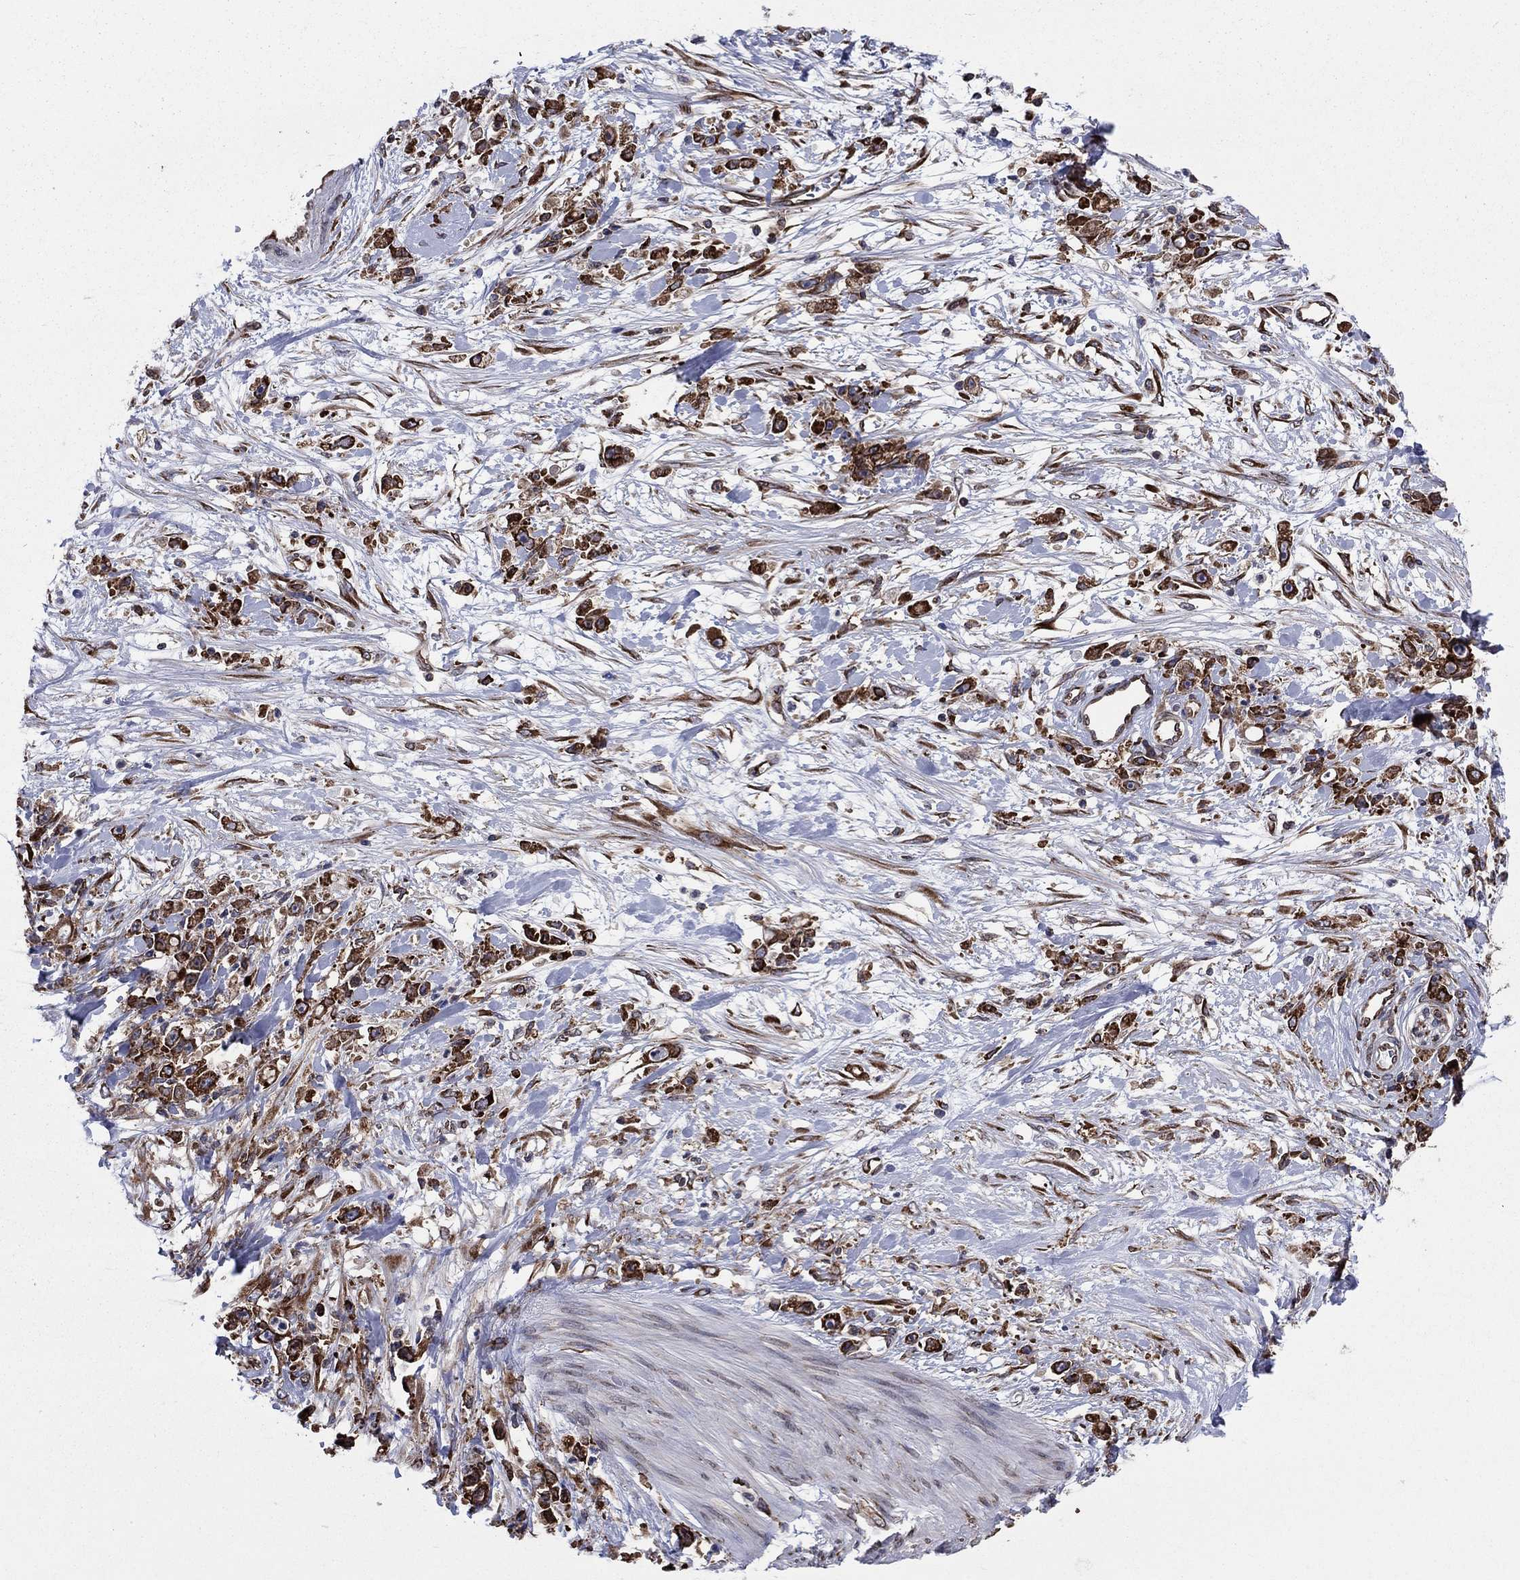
{"staining": {"intensity": "strong", "quantity": ">75%", "location": "cytoplasmic/membranous"}, "tissue": "stomach cancer", "cell_type": "Tumor cells", "image_type": "cancer", "snomed": [{"axis": "morphology", "description": "Adenocarcinoma, NOS"}, {"axis": "topography", "description": "Stomach"}], "caption": "Stomach adenocarcinoma stained with a protein marker reveals strong staining in tumor cells.", "gene": "YBX1", "patient": {"sex": "female", "age": 59}}